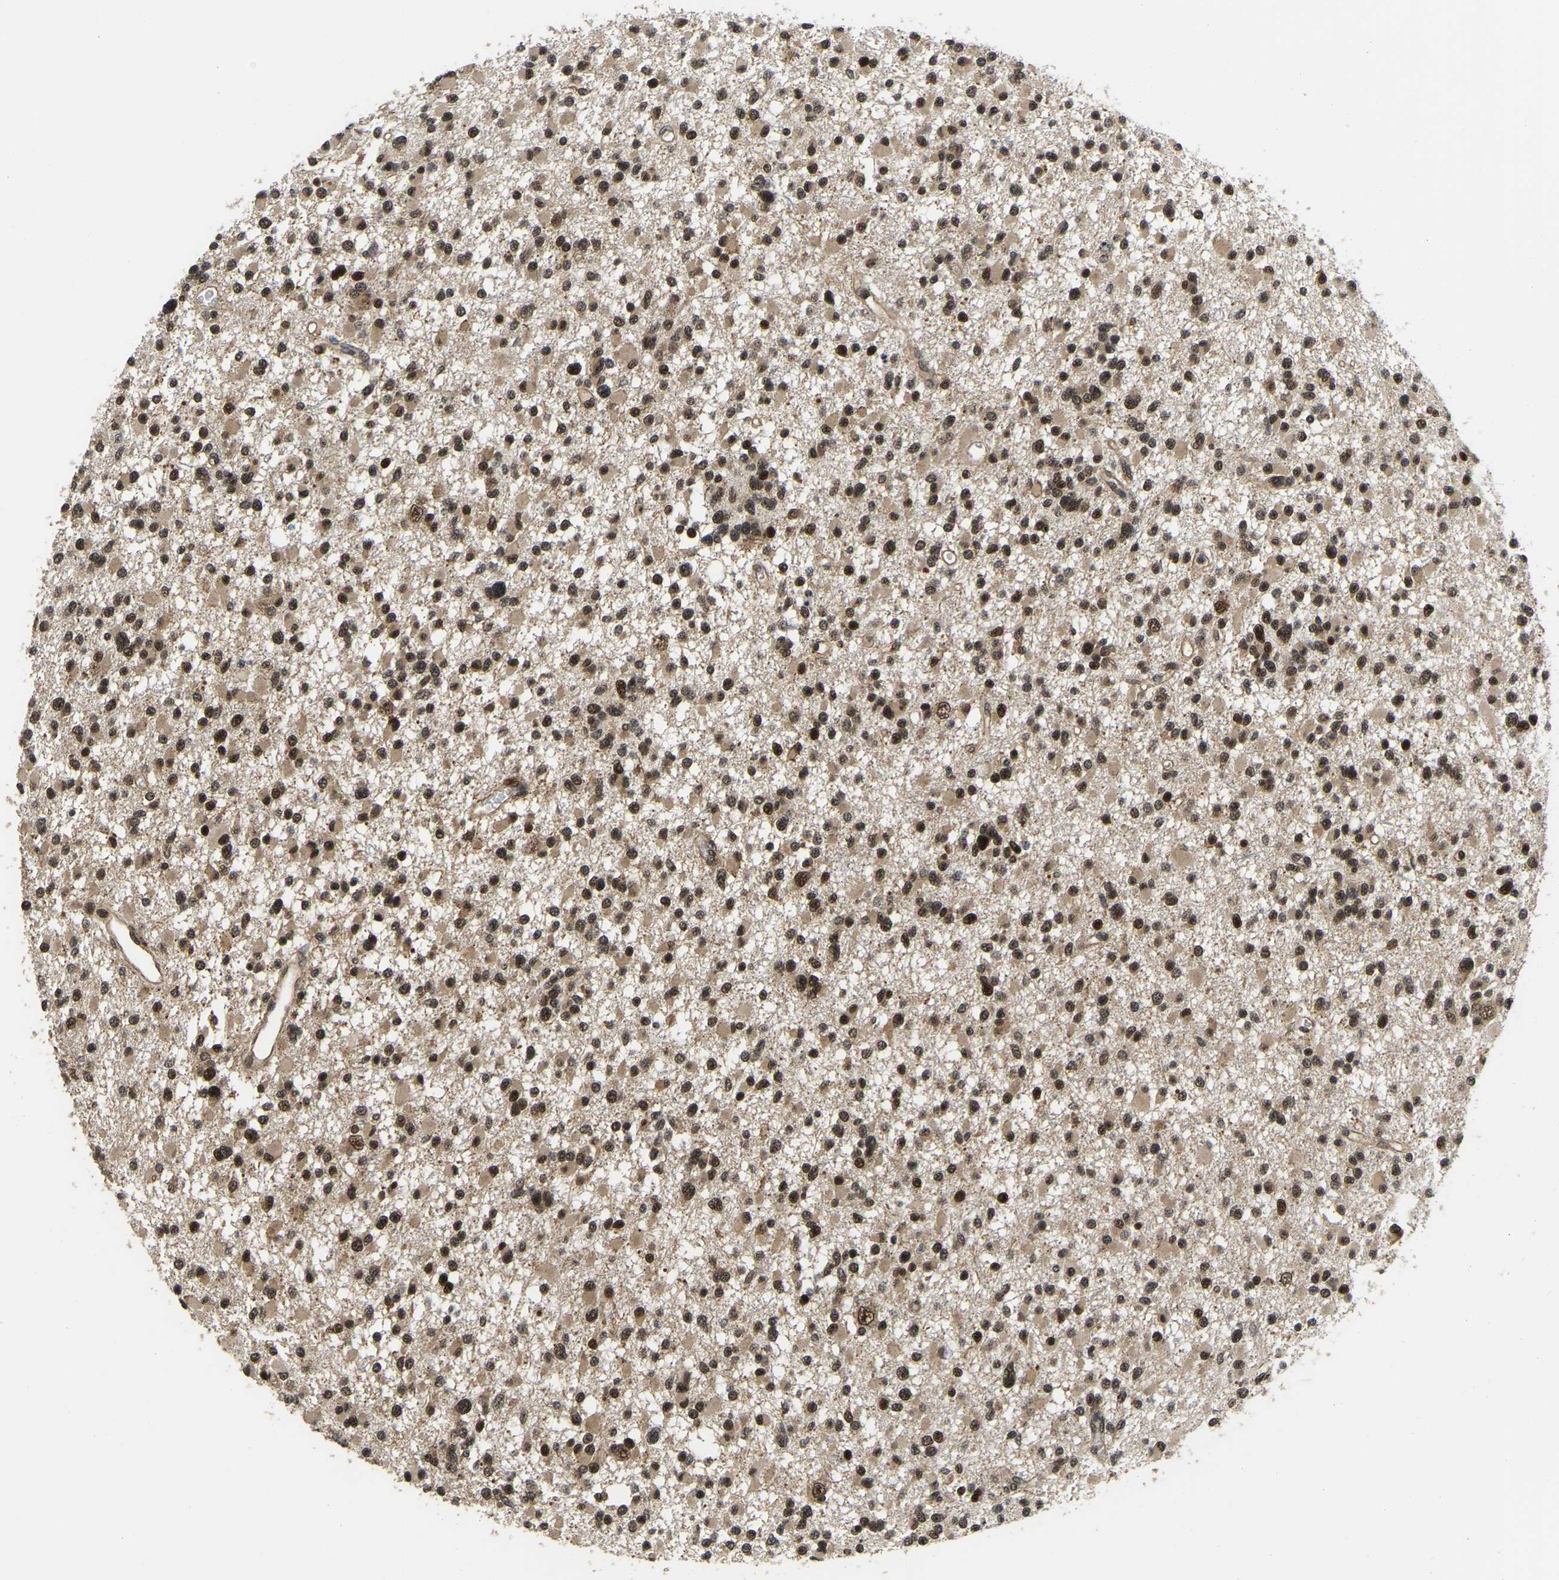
{"staining": {"intensity": "moderate", "quantity": ">75%", "location": "cytoplasmic/membranous,nuclear"}, "tissue": "glioma", "cell_type": "Tumor cells", "image_type": "cancer", "snomed": [{"axis": "morphology", "description": "Glioma, malignant, Low grade"}, {"axis": "topography", "description": "Brain"}], "caption": "Immunohistochemistry image of neoplastic tissue: human glioma stained using immunohistochemistry demonstrates medium levels of moderate protein expression localized specifically in the cytoplasmic/membranous and nuclear of tumor cells, appearing as a cytoplasmic/membranous and nuclear brown color.", "gene": "CIAO1", "patient": {"sex": "female", "age": 22}}